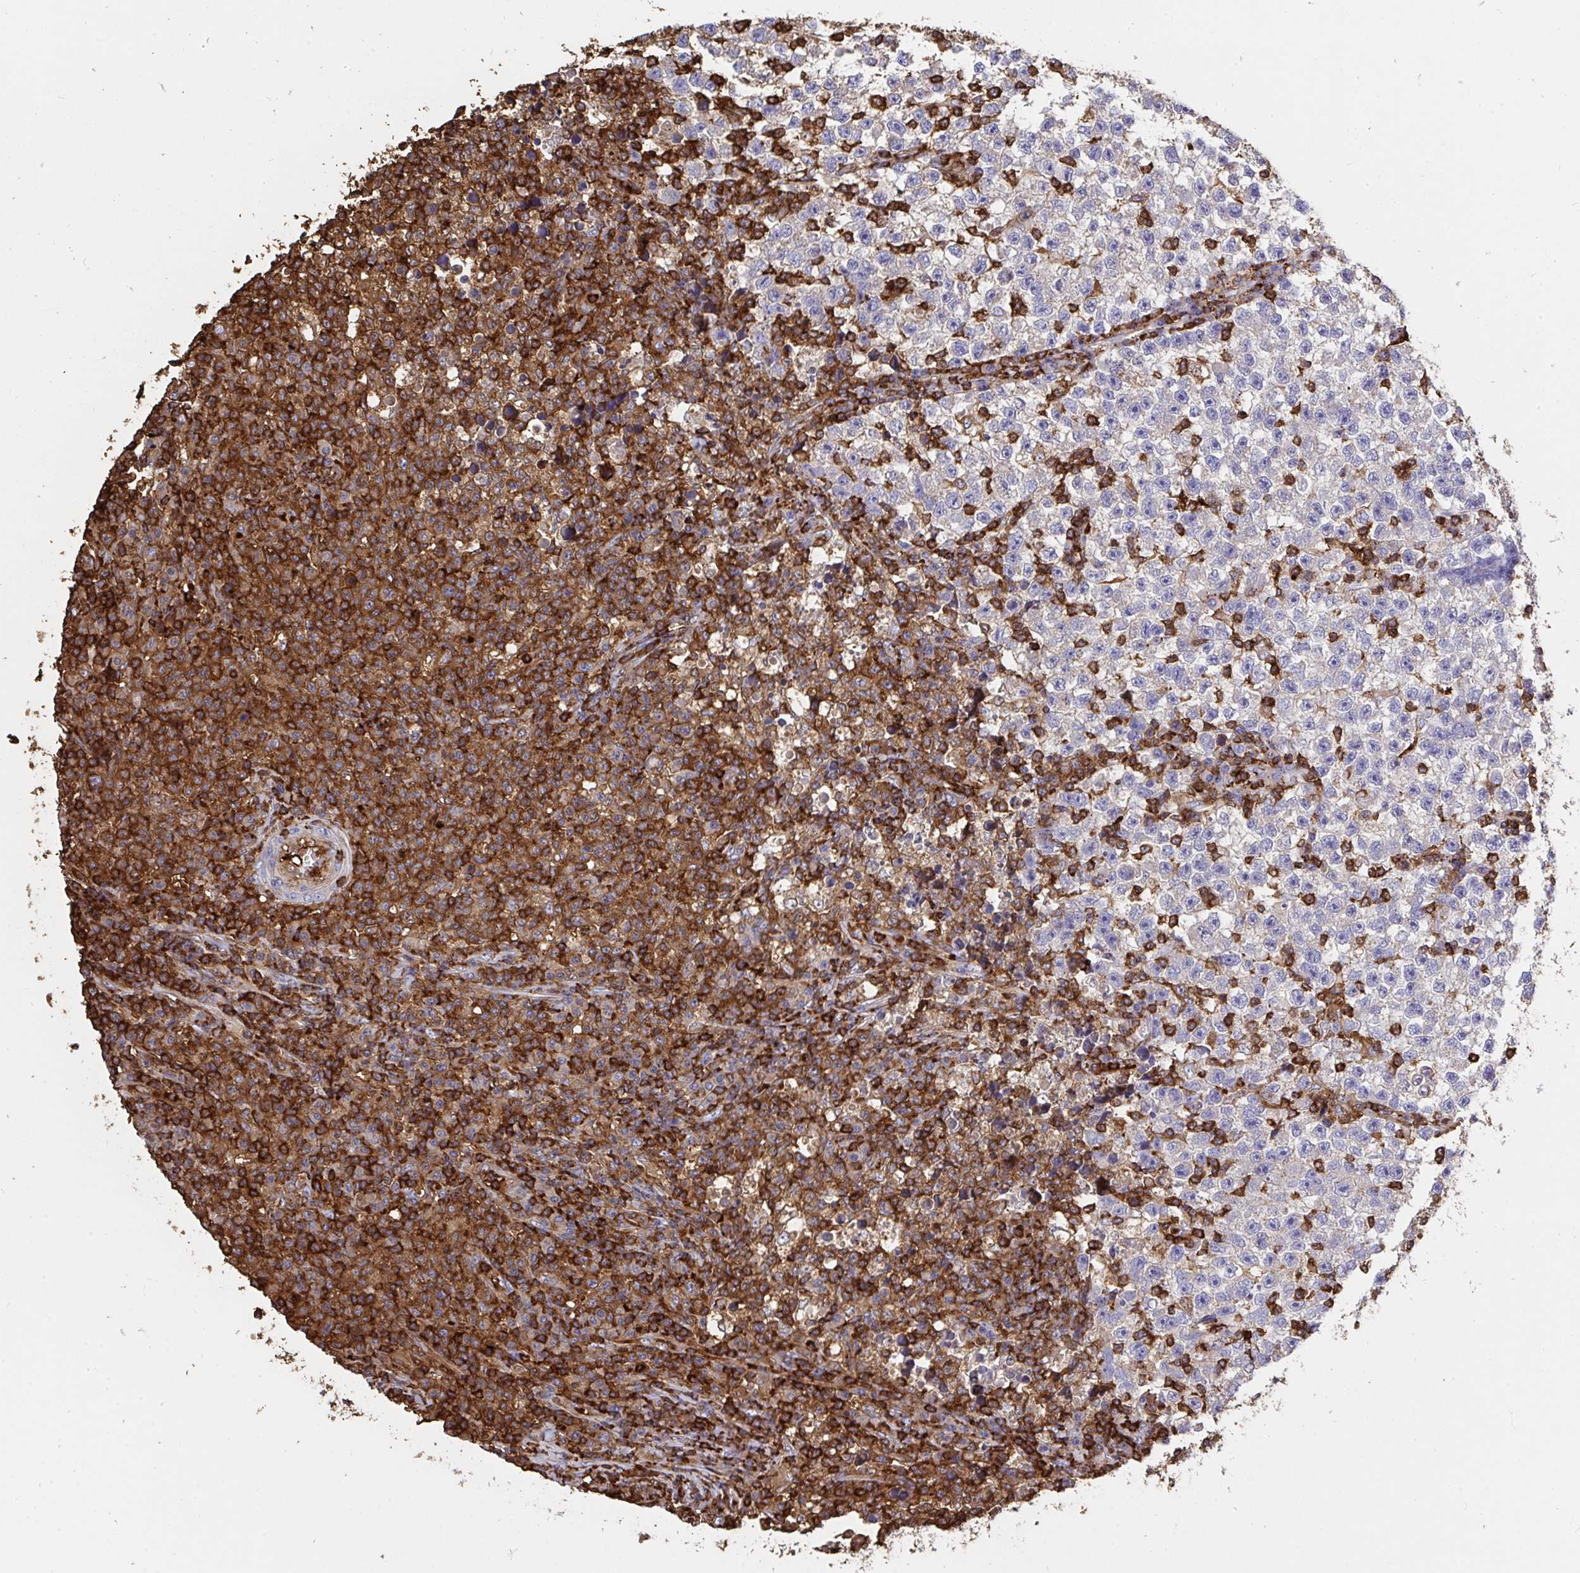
{"staining": {"intensity": "negative", "quantity": "none", "location": "none"}, "tissue": "testis cancer", "cell_type": "Tumor cells", "image_type": "cancer", "snomed": [{"axis": "morphology", "description": "Seminoma, NOS"}, {"axis": "topography", "description": "Testis"}], "caption": "Tumor cells show no significant positivity in testis cancer (seminoma).", "gene": "CFL1", "patient": {"sex": "male", "age": 22}}